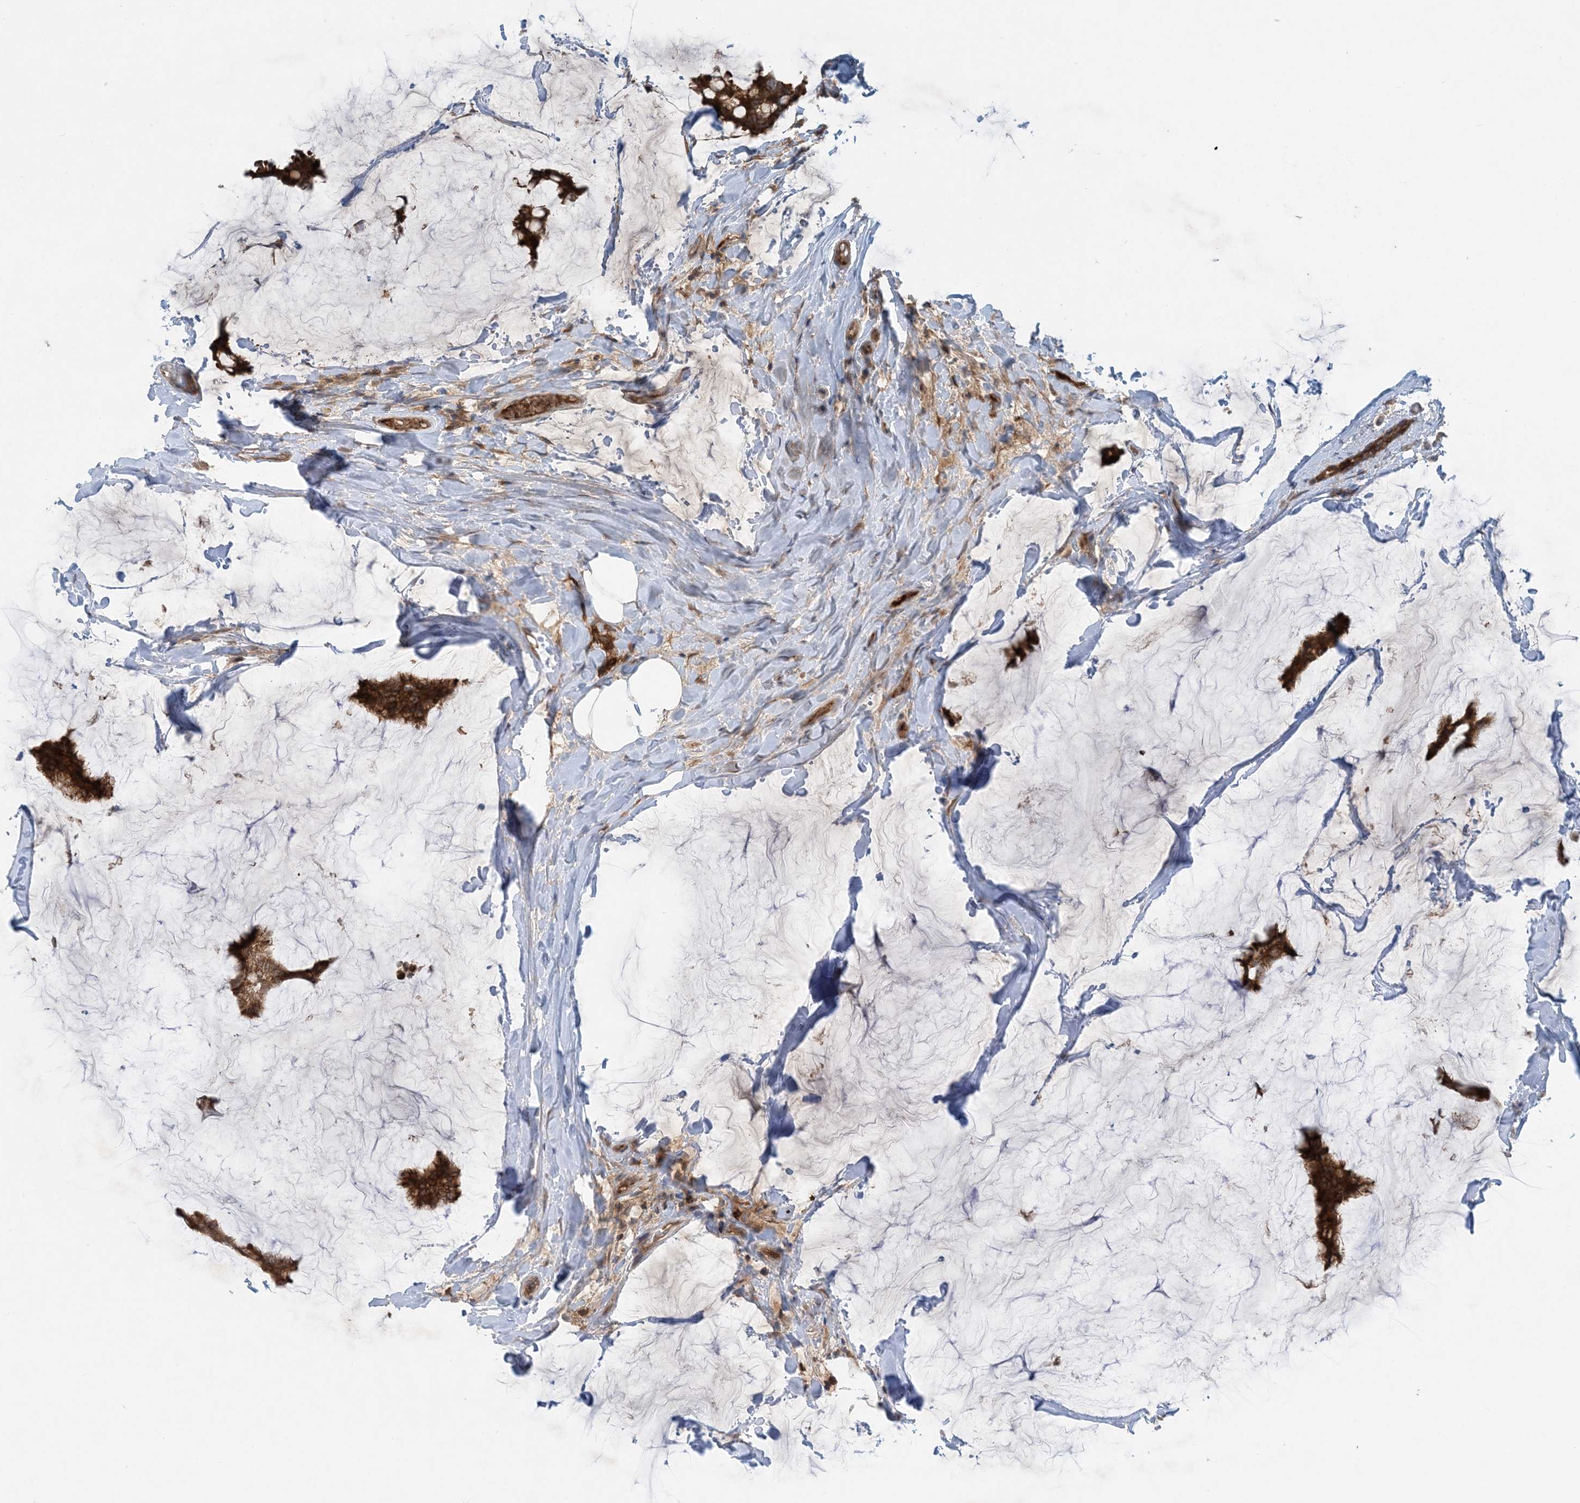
{"staining": {"intensity": "moderate", "quantity": ">75%", "location": "cytoplasmic/membranous,nuclear"}, "tissue": "breast cancer", "cell_type": "Tumor cells", "image_type": "cancer", "snomed": [{"axis": "morphology", "description": "Duct carcinoma"}, {"axis": "topography", "description": "Breast"}], "caption": "Protein expression analysis of human invasive ductal carcinoma (breast) reveals moderate cytoplasmic/membranous and nuclear staining in about >75% of tumor cells.", "gene": "STAM2", "patient": {"sex": "female", "age": 93}}